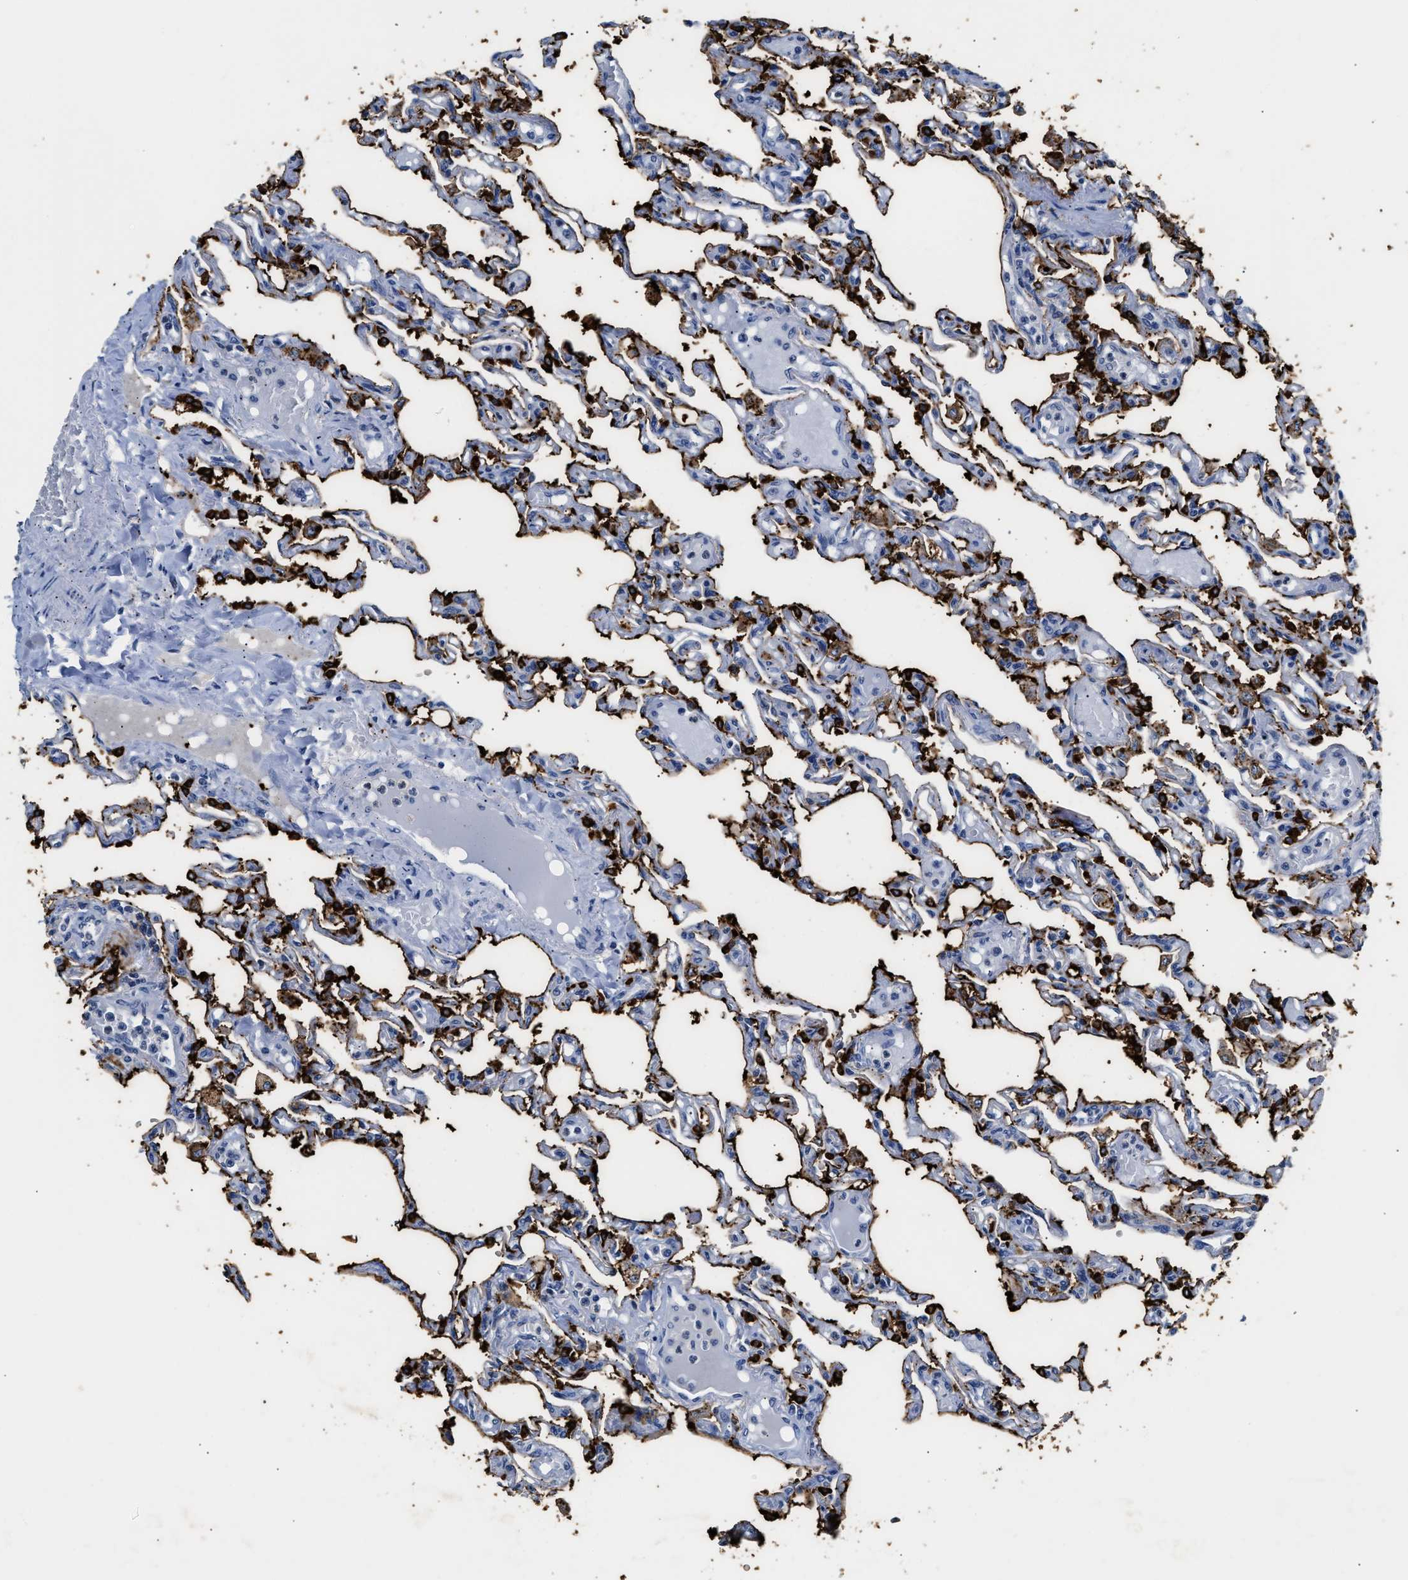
{"staining": {"intensity": "weak", "quantity": "<25%", "location": "cytoplasmic/membranous"}, "tissue": "lung", "cell_type": "Alveolar cells", "image_type": "normal", "snomed": [{"axis": "morphology", "description": "Normal tissue, NOS"}, {"axis": "topography", "description": "Lung"}], "caption": "Immunohistochemistry of normal lung shows no staining in alveolar cells.", "gene": "FAM185A", "patient": {"sex": "male", "age": 21}}